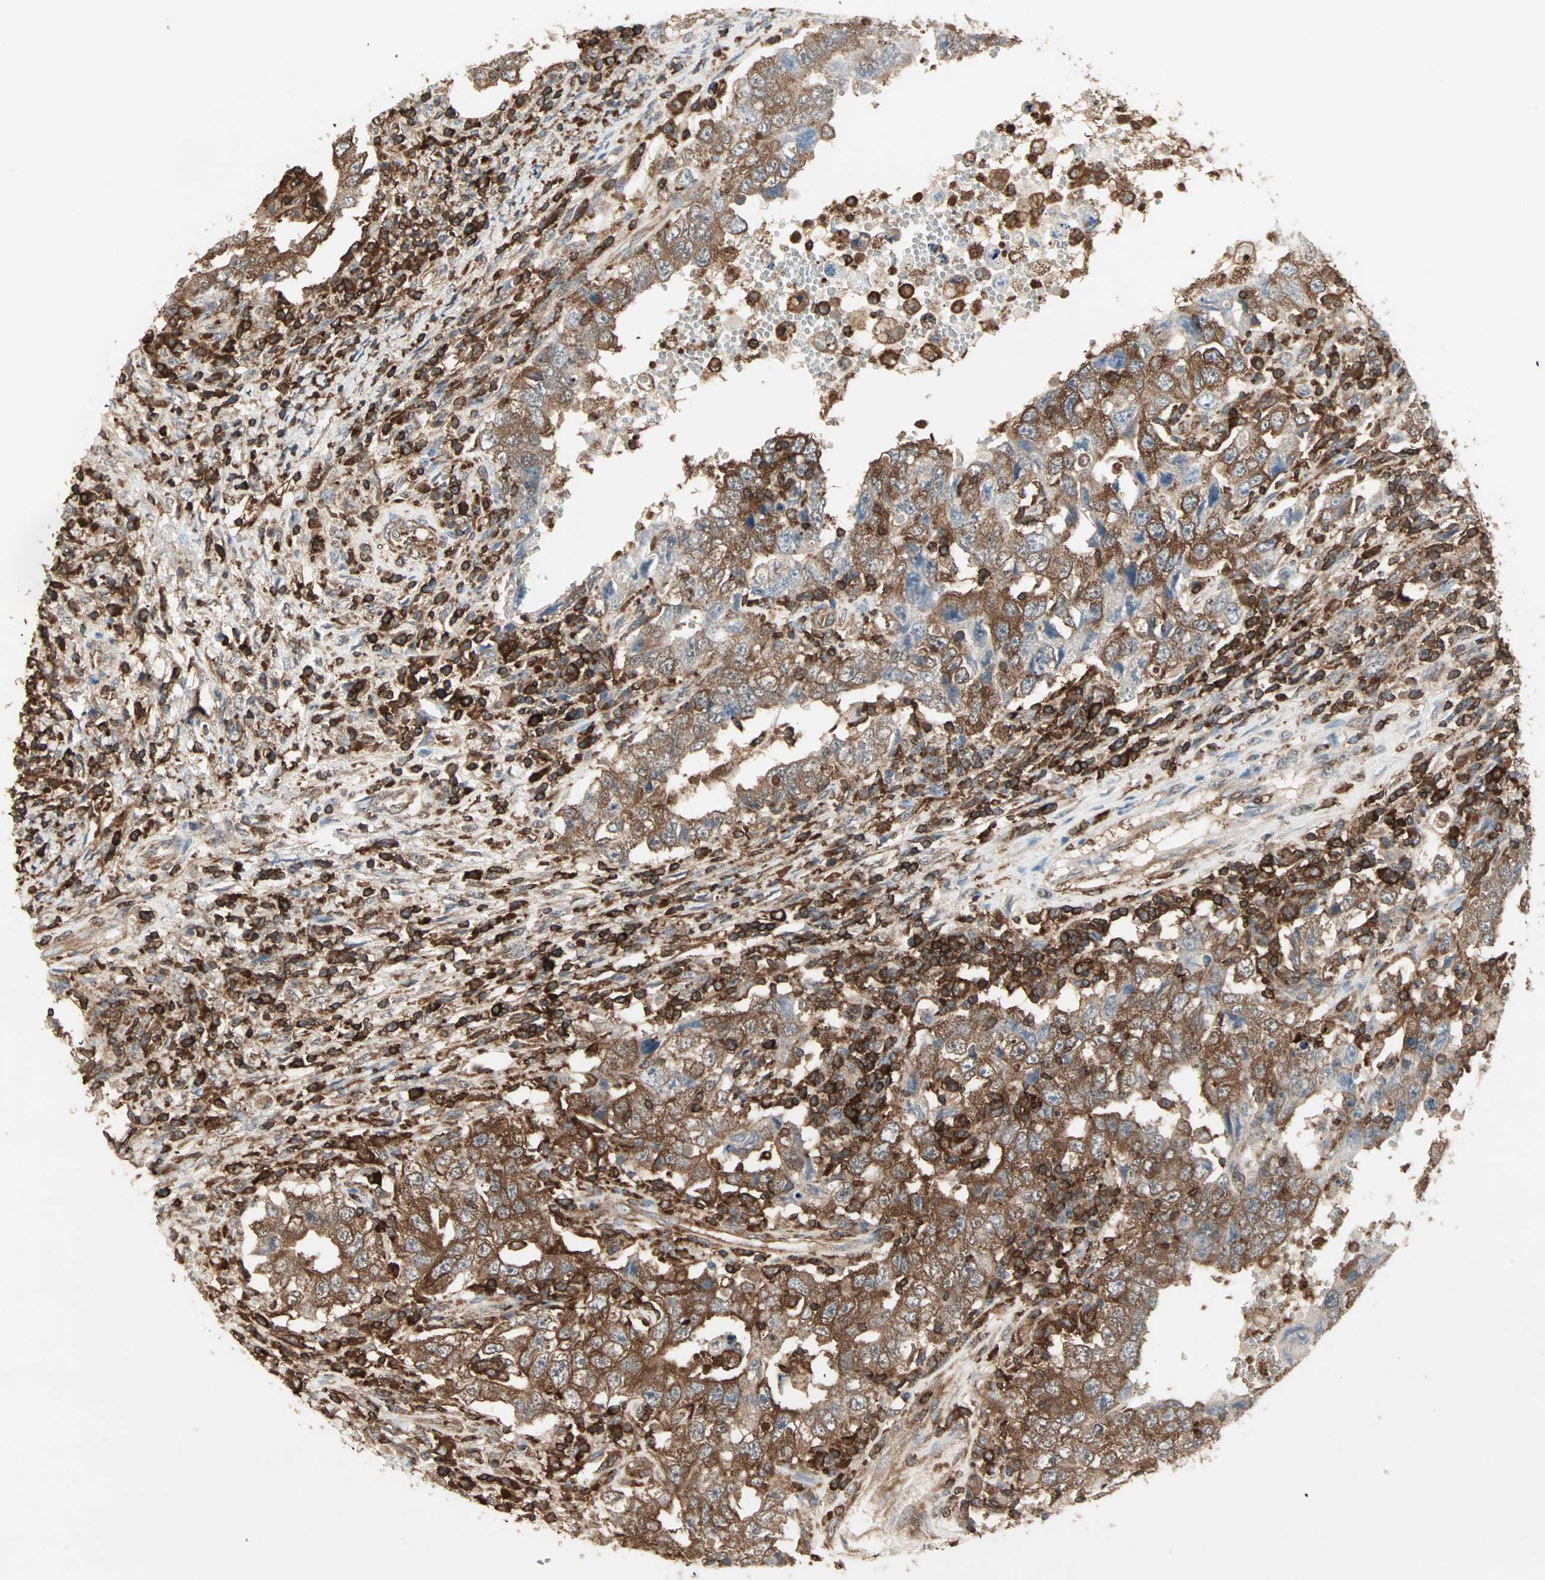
{"staining": {"intensity": "strong", "quantity": ">75%", "location": "cytoplasmic/membranous"}, "tissue": "testis cancer", "cell_type": "Tumor cells", "image_type": "cancer", "snomed": [{"axis": "morphology", "description": "Carcinoma, Embryonal, NOS"}, {"axis": "topography", "description": "Testis"}], "caption": "Tumor cells exhibit high levels of strong cytoplasmic/membranous expression in about >75% of cells in human testis cancer (embryonal carcinoma).", "gene": "MMP3", "patient": {"sex": "male", "age": 26}}